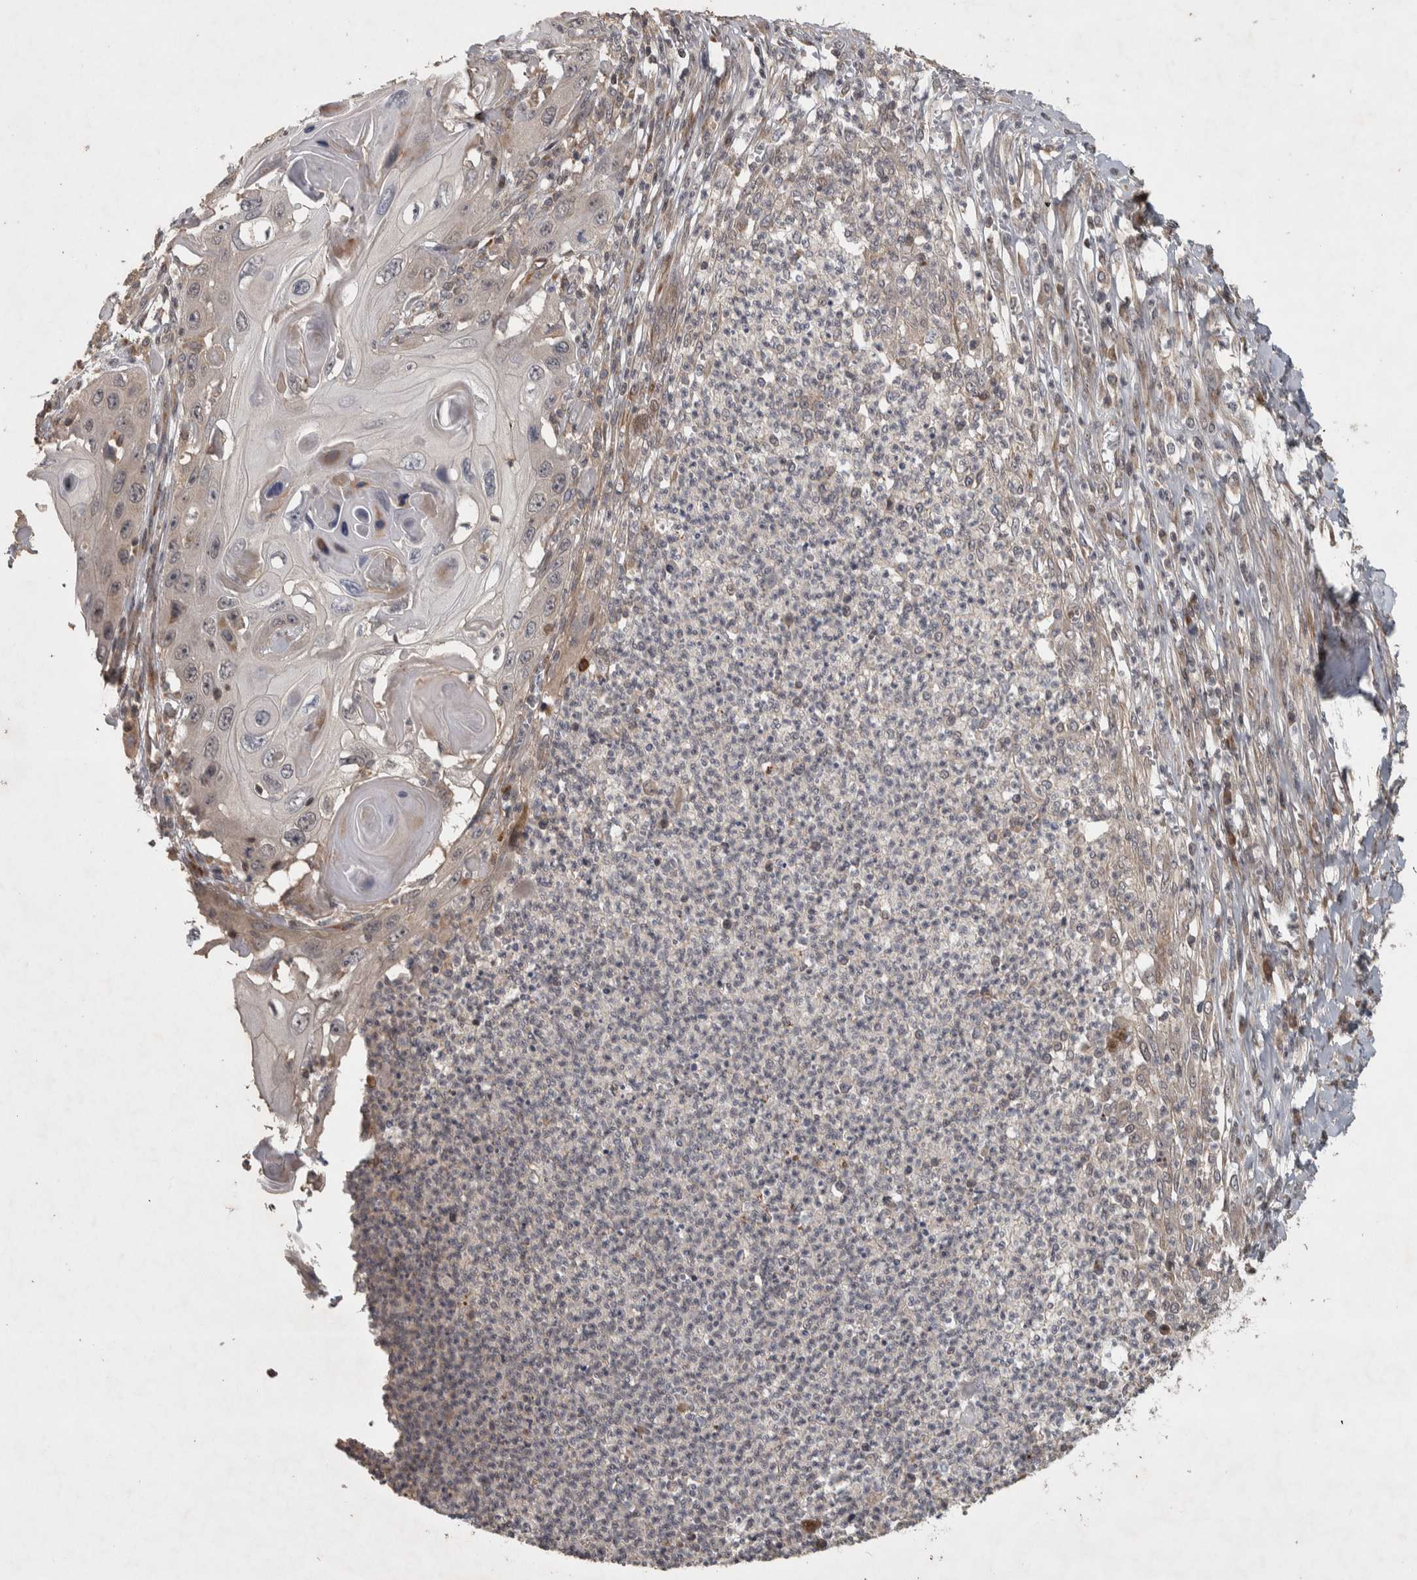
{"staining": {"intensity": "weak", "quantity": "<25%", "location": "cytoplasmic/membranous"}, "tissue": "skin cancer", "cell_type": "Tumor cells", "image_type": "cancer", "snomed": [{"axis": "morphology", "description": "Squamous cell carcinoma, NOS"}, {"axis": "topography", "description": "Skin"}], "caption": "High magnification brightfield microscopy of skin squamous cell carcinoma stained with DAB (3,3'-diaminobenzidine) (brown) and counterstained with hematoxylin (blue): tumor cells show no significant positivity.", "gene": "ERAL1", "patient": {"sex": "male", "age": 55}}